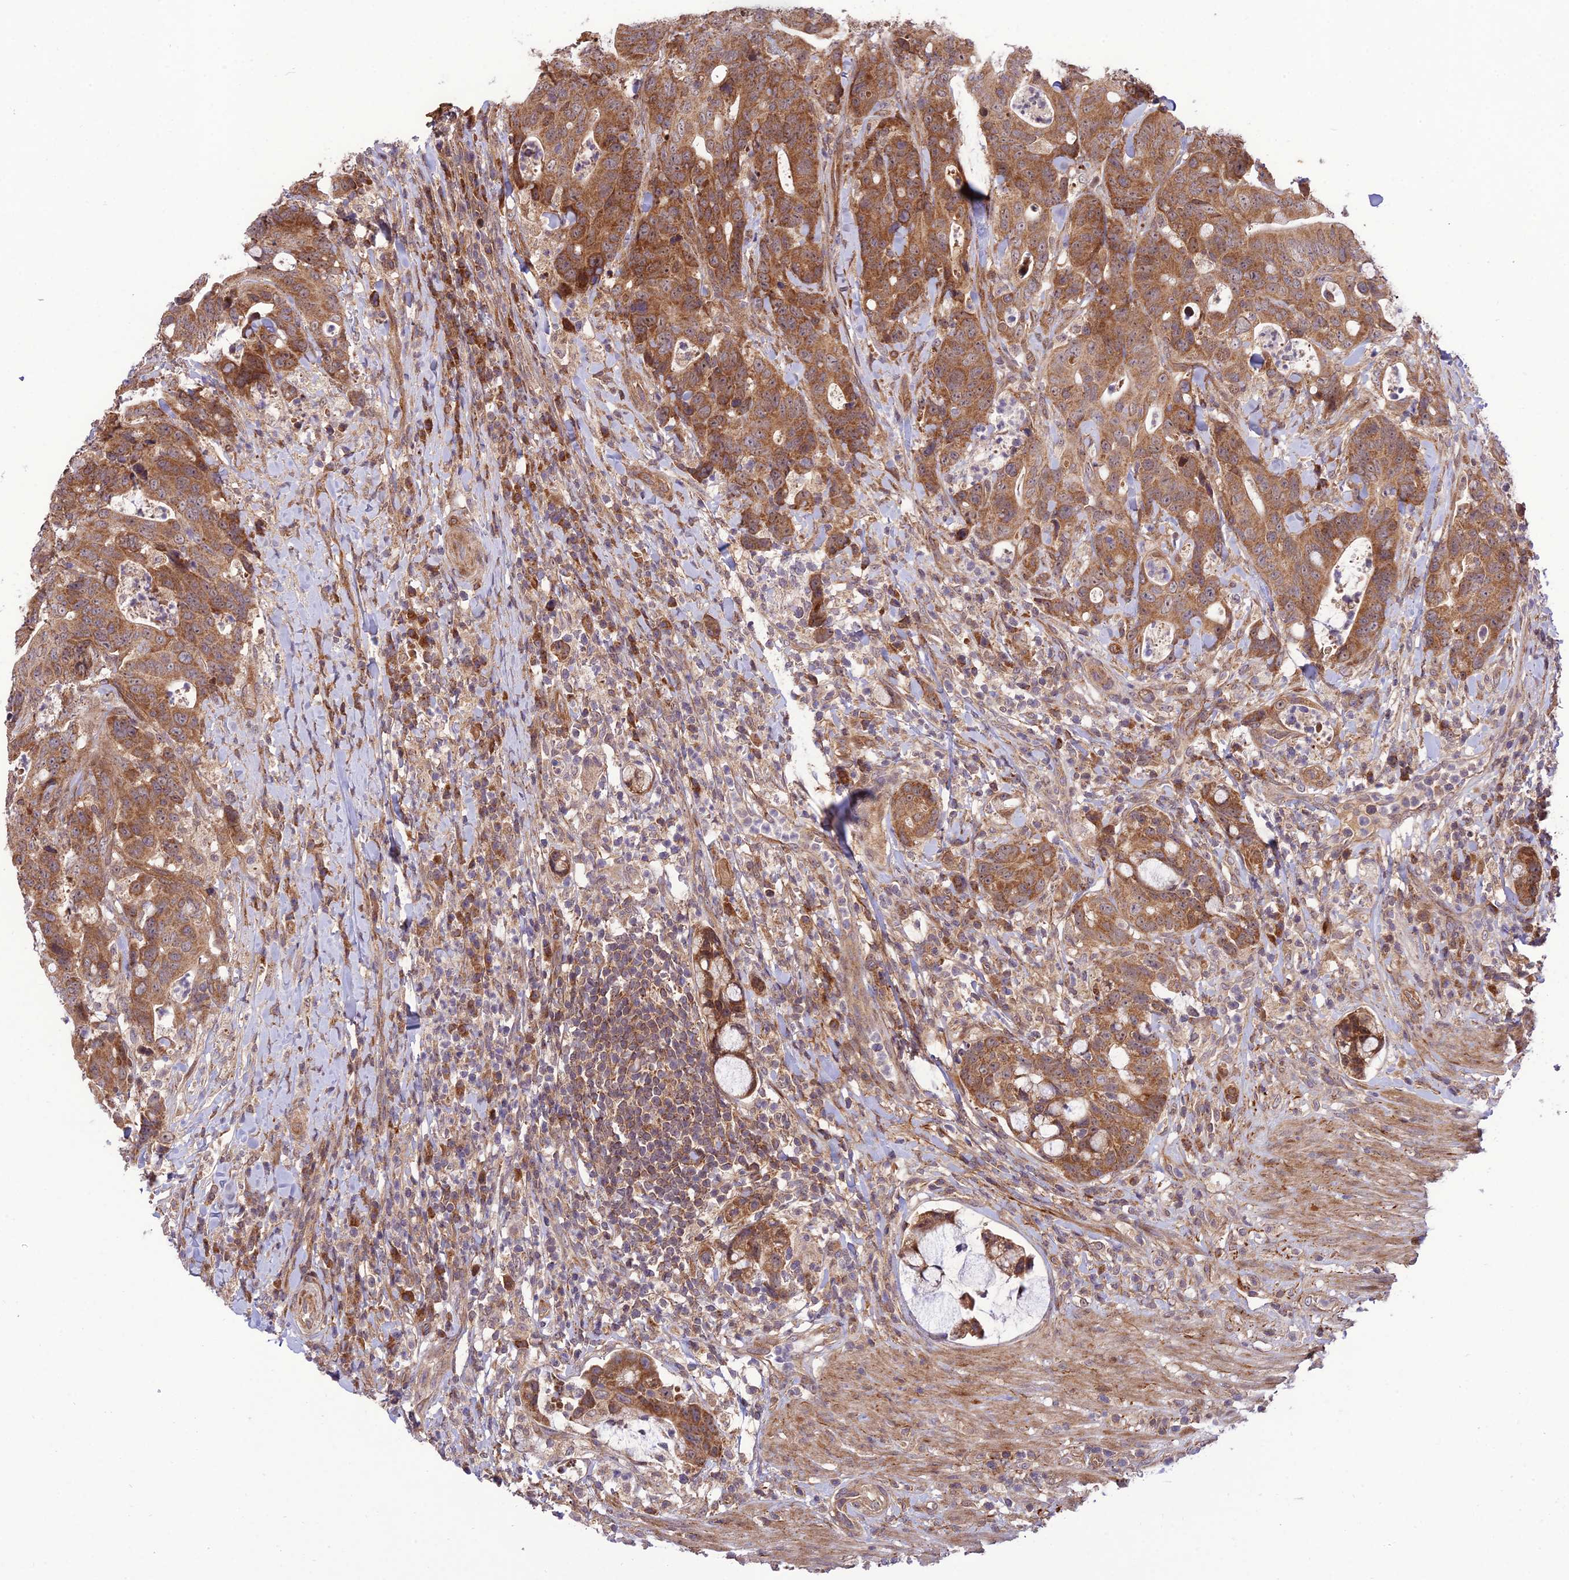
{"staining": {"intensity": "moderate", "quantity": ">75%", "location": "cytoplasmic/membranous"}, "tissue": "colorectal cancer", "cell_type": "Tumor cells", "image_type": "cancer", "snomed": [{"axis": "morphology", "description": "Adenocarcinoma, NOS"}, {"axis": "topography", "description": "Colon"}], "caption": "Immunohistochemical staining of colorectal cancer (adenocarcinoma) shows medium levels of moderate cytoplasmic/membranous protein positivity in approximately >75% of tumor cells.", "gene": "PLEKHG2", "patient": {"sex": "female", "age": 82}}